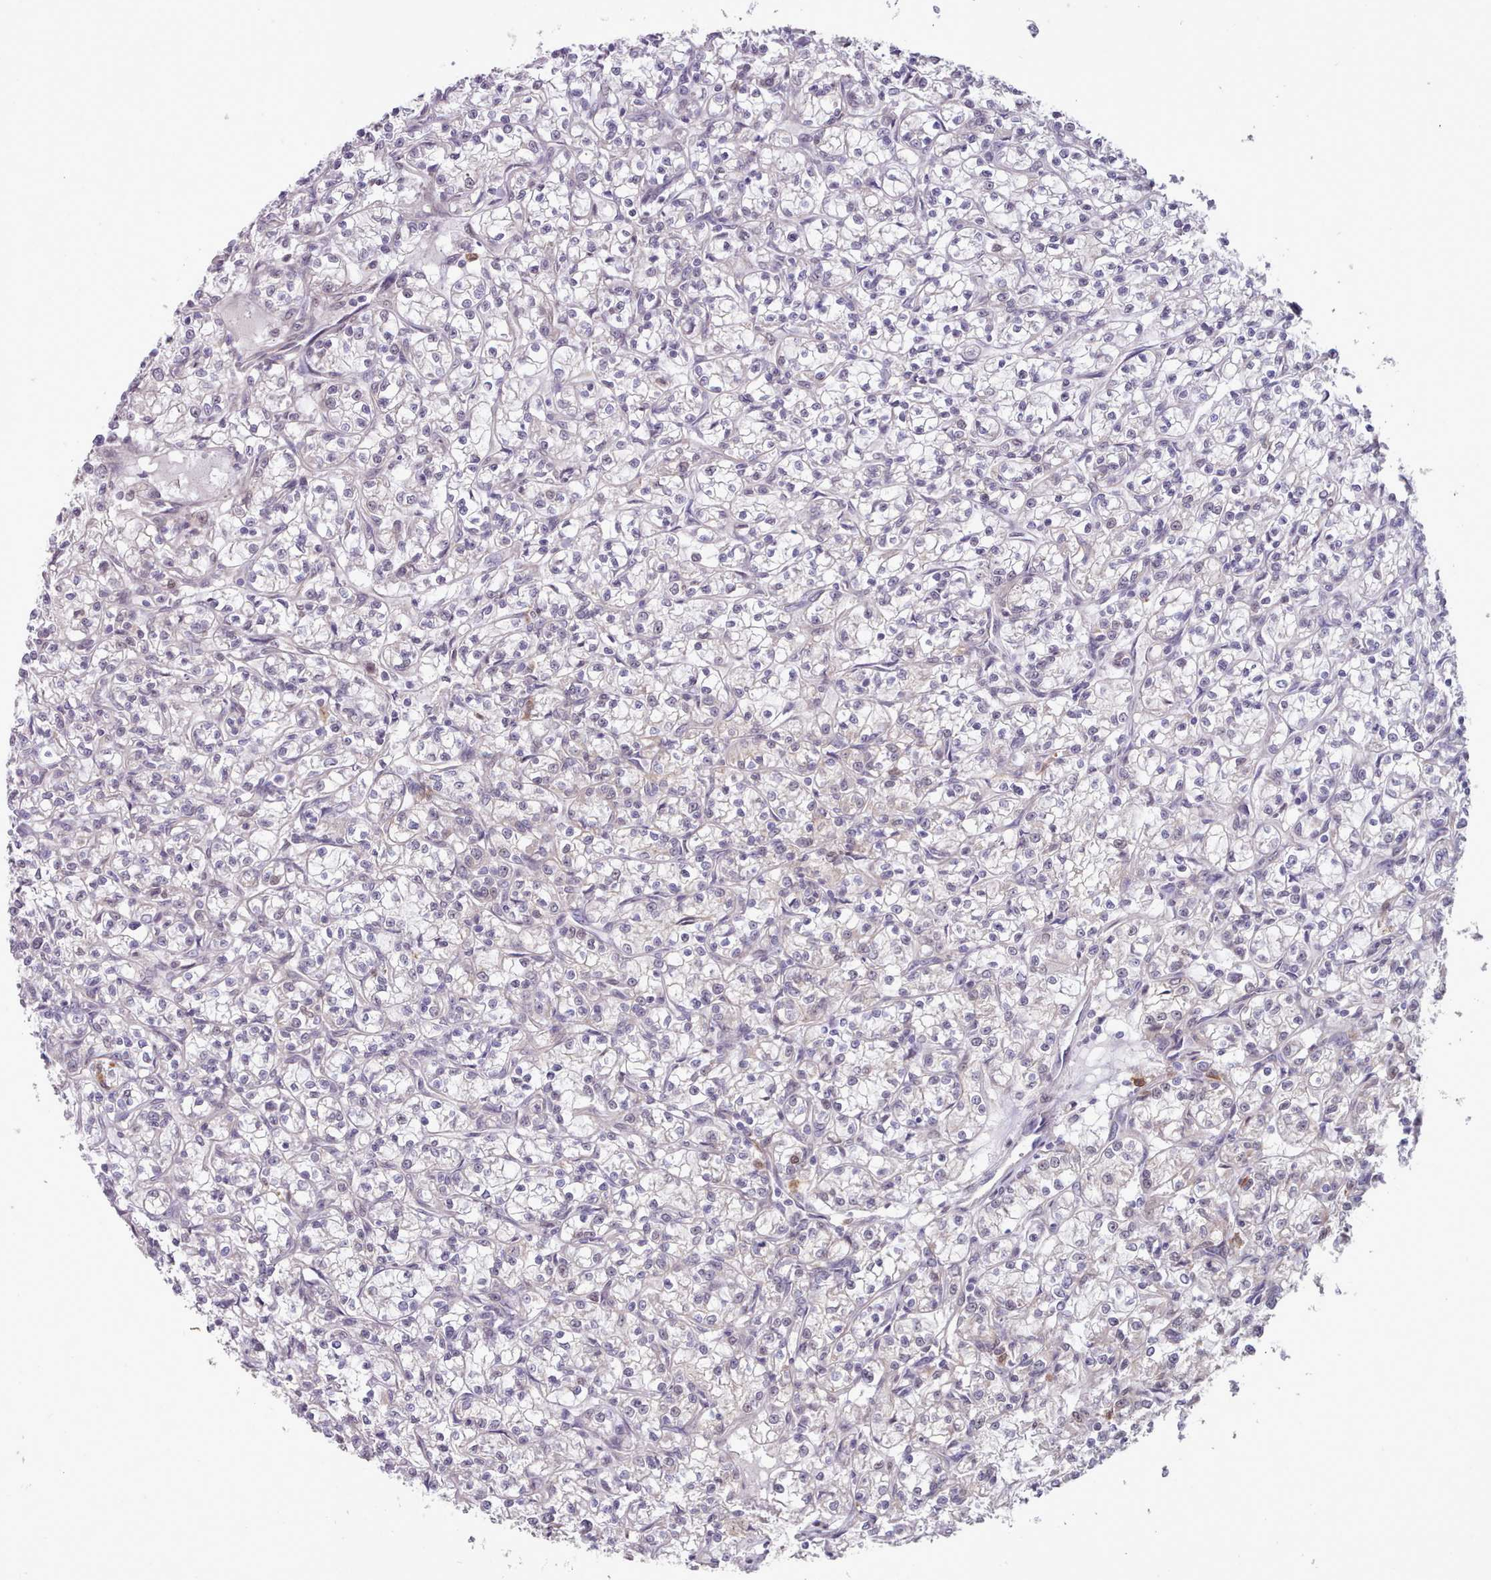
{"staining": {"intensity": "negative", "quantity": "none", "location": "none"}, "tissue": "renal cancer", "cell_type": "Tumor cells", "image_type": "cancer", "snomed": [{"axis": "morphology", "description": "Adenocarcinoma, NOS"}, {"axis": "topography", "description": "Kidney"}], "caption": "High magnification brightfield microscopy of renal cancer (adenocarcinoma) stained with DAB (3,3'-diaminobenzidine) (brown) and counterstained with hematoxylin (blue): tumor cells show no significant staining.", "gene": "CES3", "patient": {"sex": "female", "age": 59}}